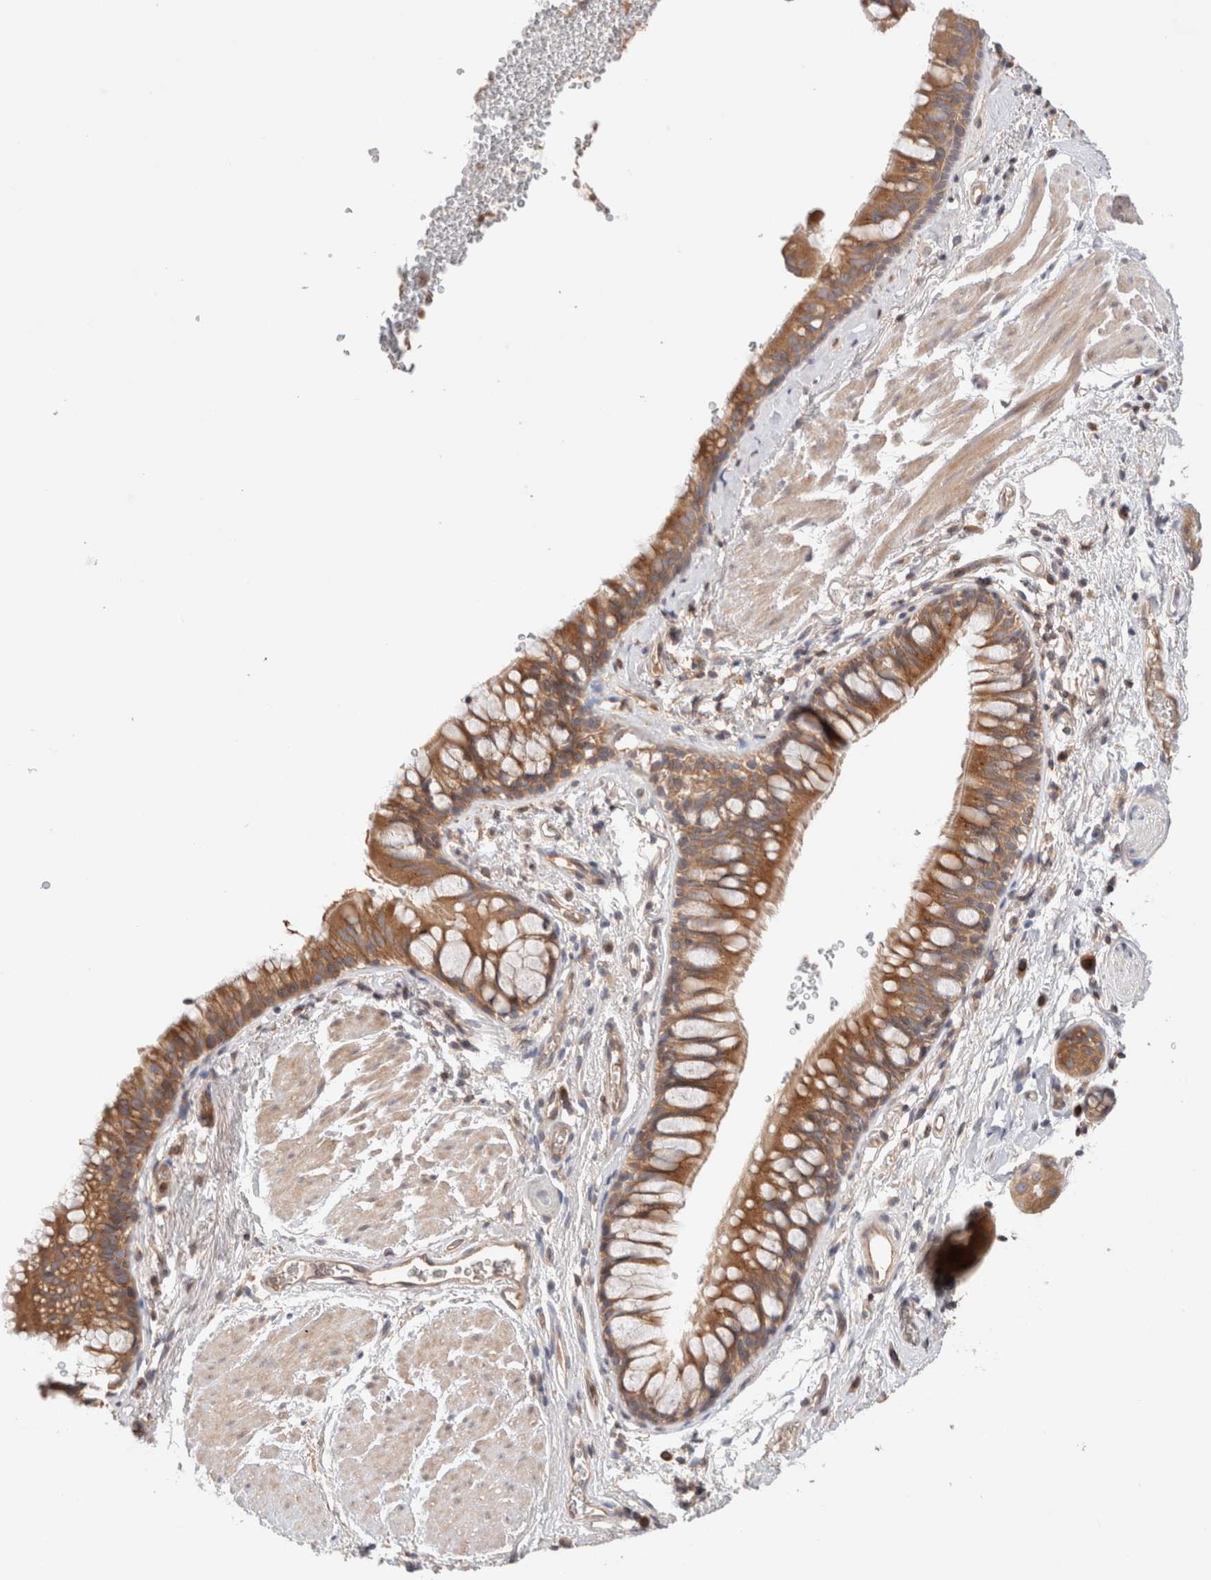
{"staining": {"intensity": "moderate", "quantity": ">75%", "location": "cytoplasmic/membranous"}, "tissue": "bronchus", "cell_type": "Respiratory epithelial cells", "image_type": "normal", "snomed": [{"axis": "morphology", "description": "Normal tissue, NOS"}, {"axis": "topography", "description": "Cartilage tissue"}, {"axis": "topography", "description": "Bronchus"}], "caption": "Immunohistochemical staining of benign bronchus exhibits moderate cytoplasmic/membranous protein expression in about >75% of respiratory epithelial cells.", "gene": "SIKE1", "patient": {"sex": "female", "age": 53}}